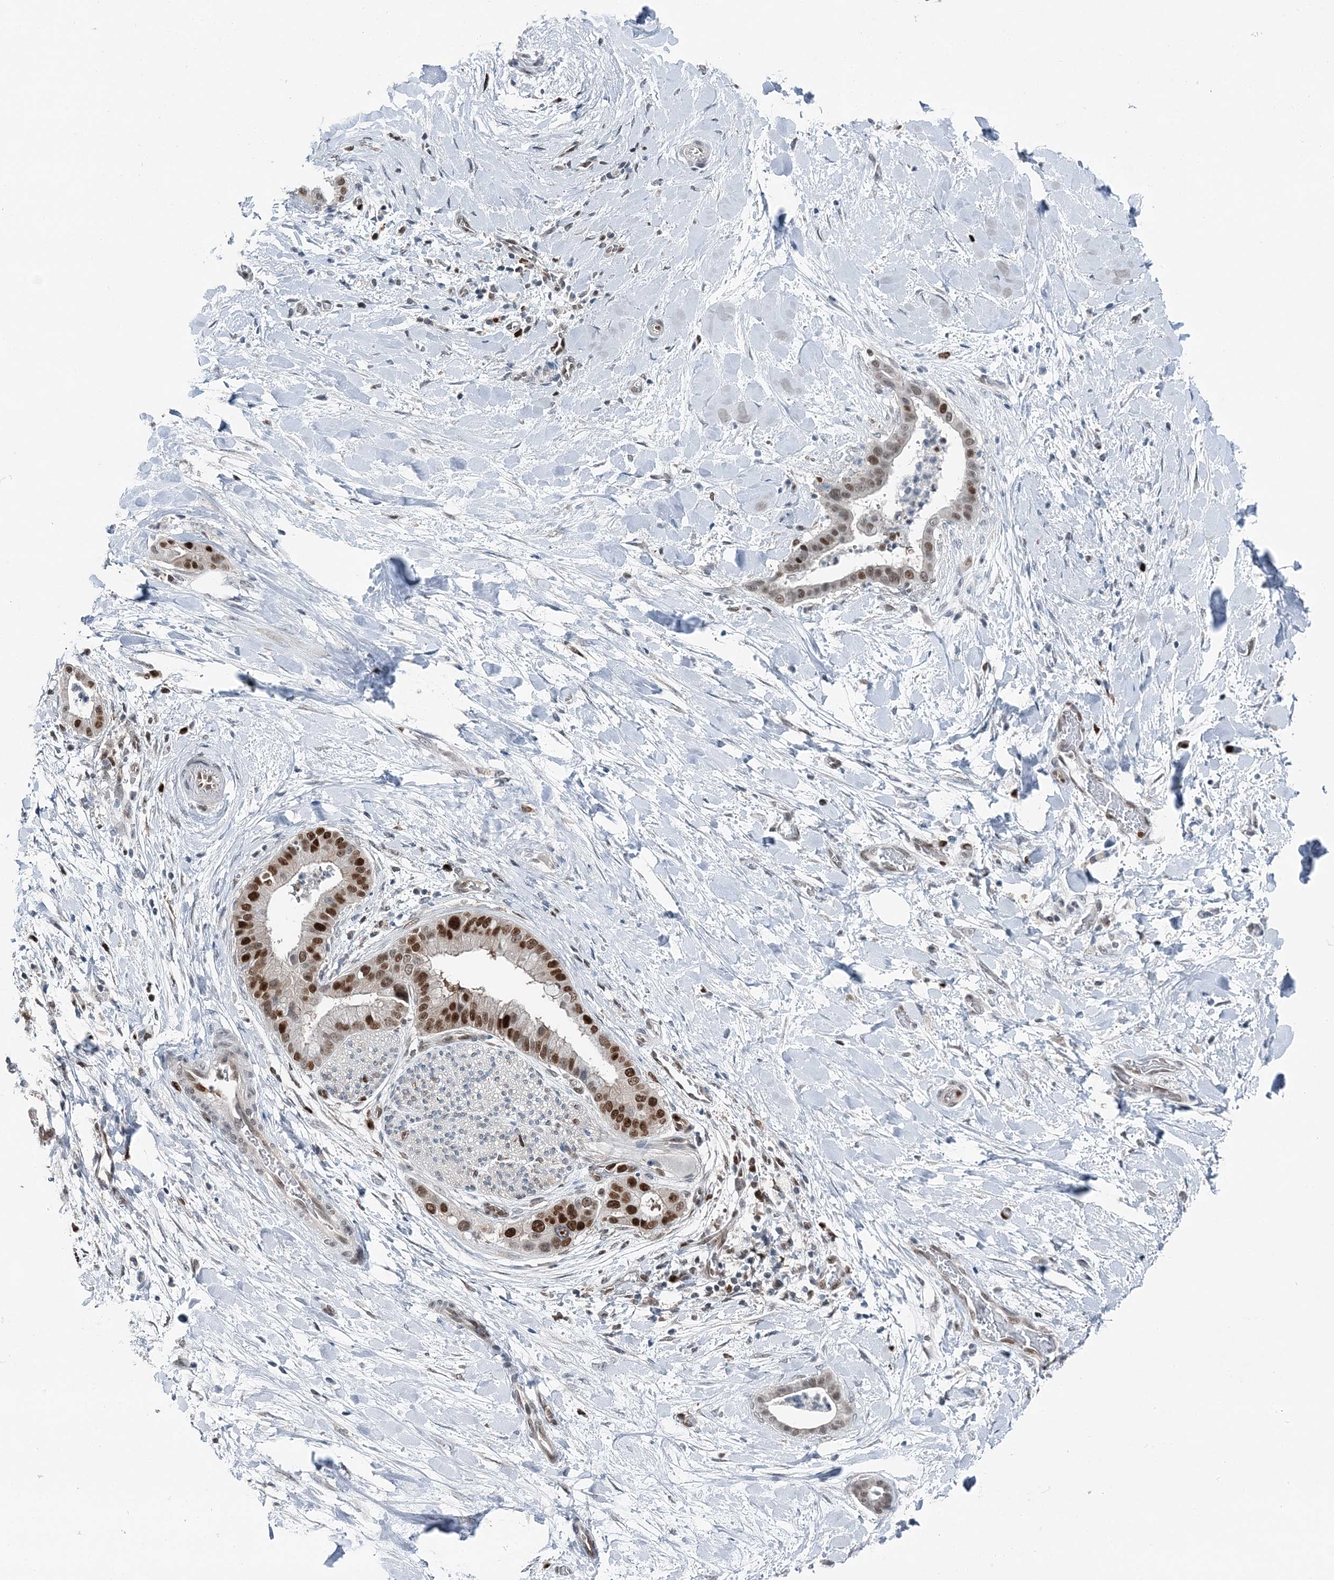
{"staining": {"intensity": "strong", "quantity": "25%-75%", "location": "nuclear"}, "tissue": "liver cancer", "cell_type": "Tumor cells", "image_type": "cancer", "snomed": [{"axis": "morphology", "description": "Cholangiocarcinoma"}, {"axis": "topography", "description": "Liver"}], "caption": "Protein expression by IHC exhibits strong nuclear positivity in approximately 25%-75% of tumor cells in liver cholangiocarcinoma. (Stains: DAB (3,3'-diaminobenzidine) in brown, nuclei in blue, Microscopy: brightfield microscopy at high magnification).", "gene": "HAT1", "patient": {"sex": "female", "age": 54}}